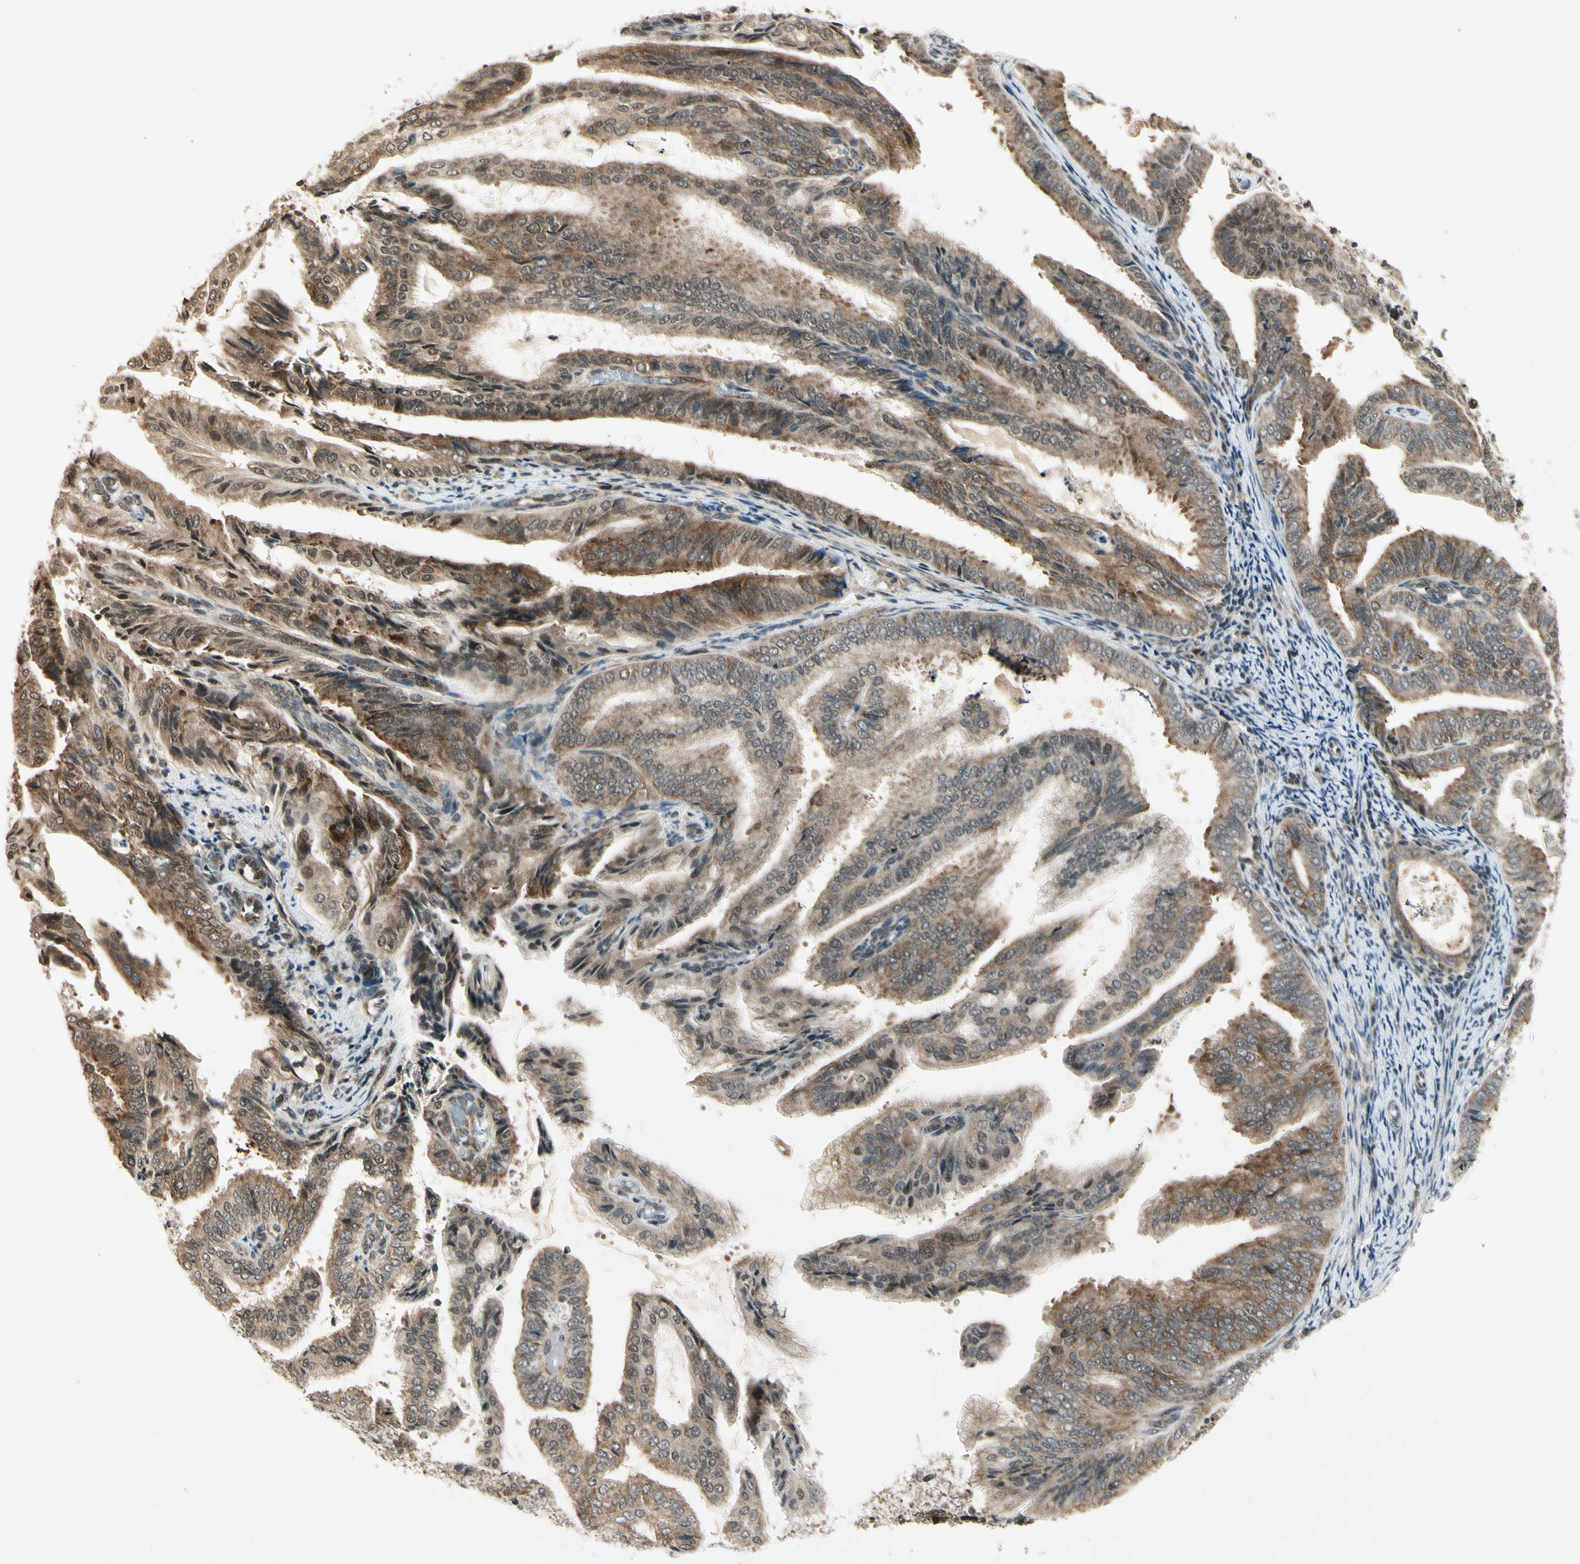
{"staining": {"intensity": "moderate", "quantity": "25%-75%", "location": "cytoplasmic/membranous"}, "tissue": "endometrial cancer", "cell_type": "Tumor cells", "image_type": "cancer", "snomed": [{"axis": "morphology", "description": "Adenocarcinoma, NOS"}, {"axis": "topography", "description": "Endometrium"}], "caption": "Protein staining demonstrates moderate cytoplasmic/membranous staining in about 25%-75% of tumor cells in endometrial cancer. (DAB (3,3'-diaminobenzidine) = brown stain, brightfield microscopy at high magnification).", "gene": "SMN2", "patient": {"sex": "female", "age": 58}}